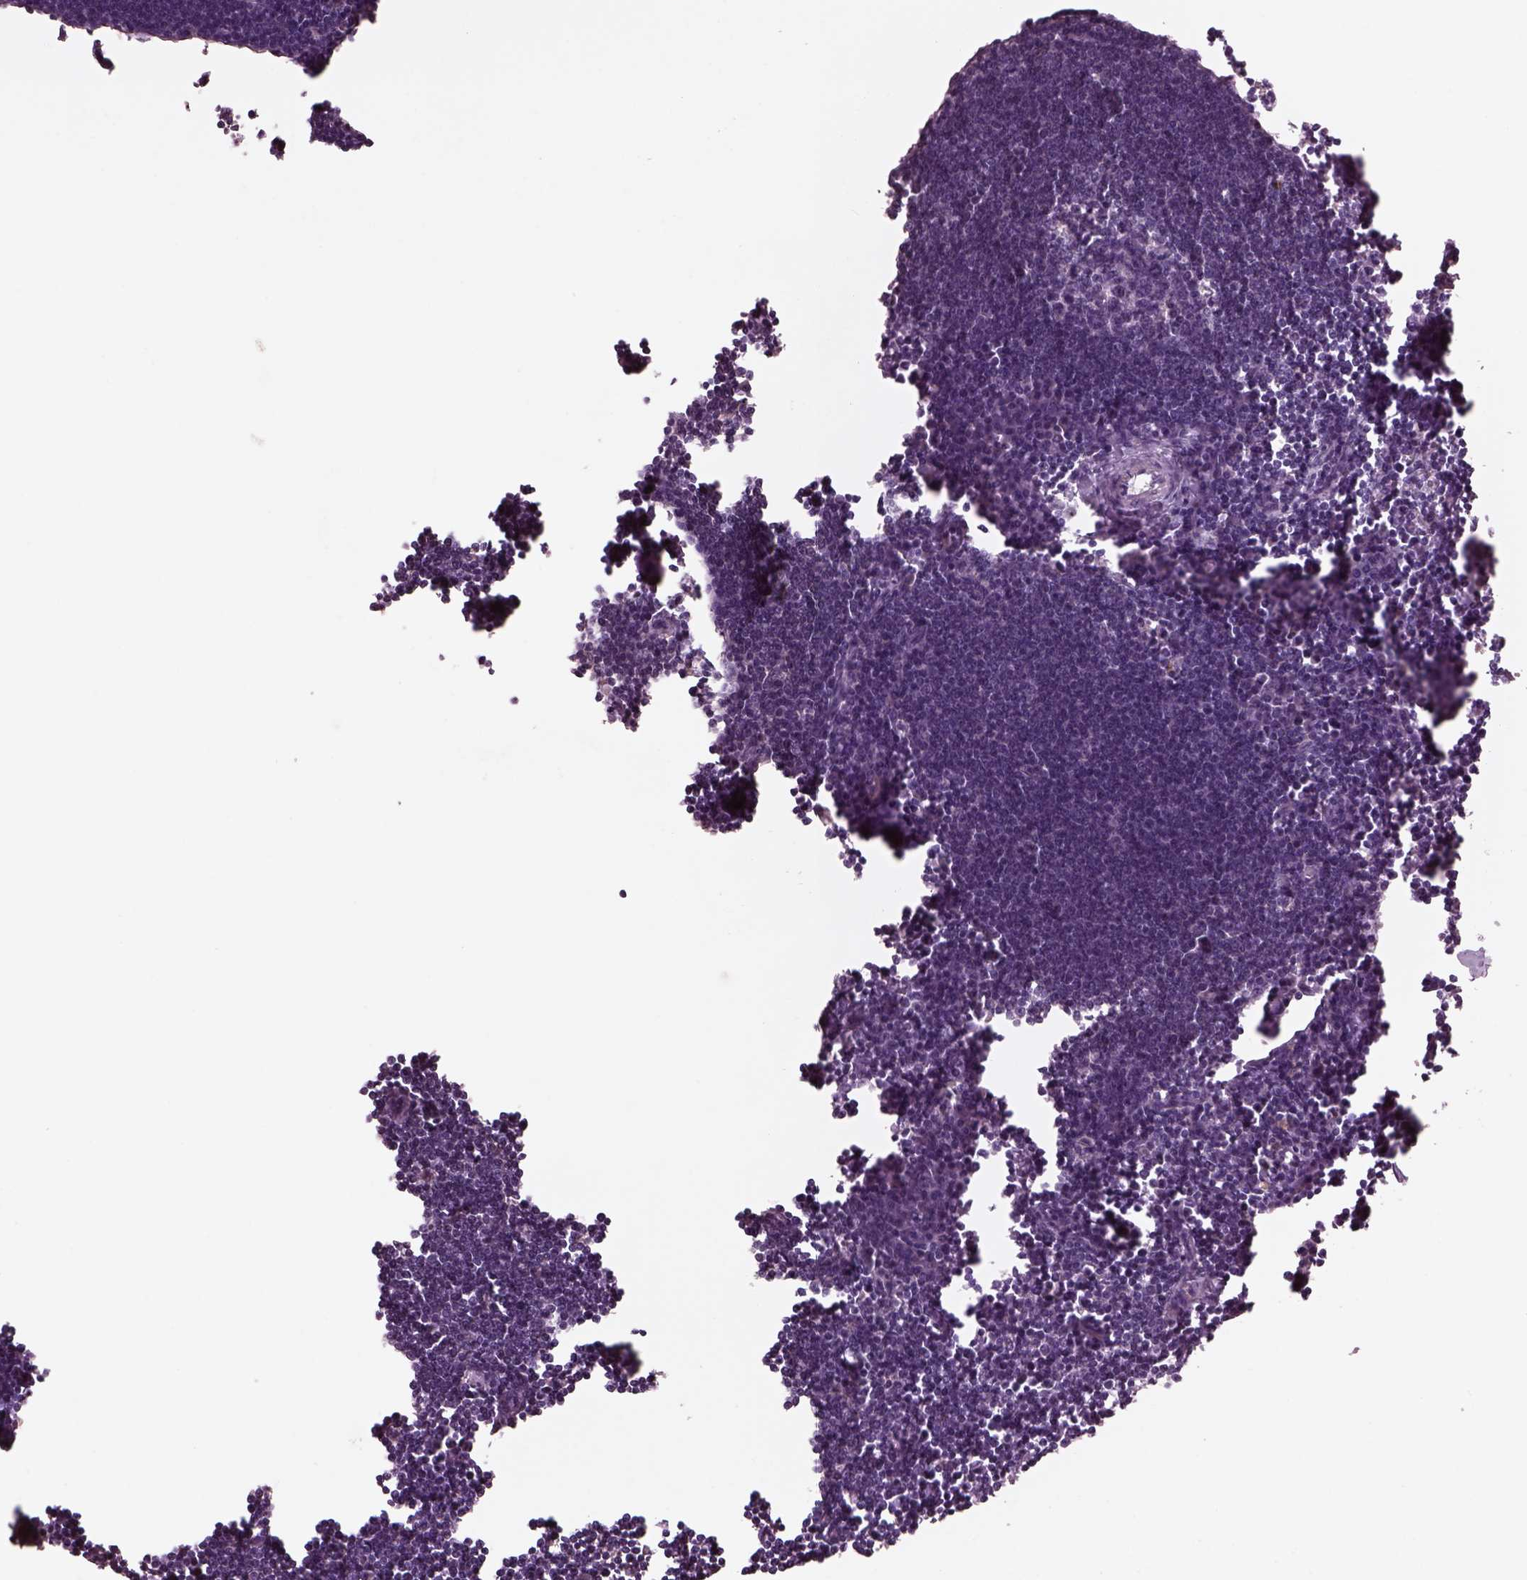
{"staining": {"intensity": "negative", "quantity": "none", "location": "none"}, "tissue": "lymph node", "cell_type": "Germinal center cells", "image_type": "normal", "snomed": [{"axis": "morphology", "description": "Normal tissue, NOS"}, {"axis": "topography", "description": "Lymph node"}], "caption": "Lymph node was stained to show a protein in brown. There is no significant staining in germinal center cells. (DAB IHC with hematoxylin counter stain).", "gene": "VWA5B1", "patient": {"sex": "male", "age": 55}}